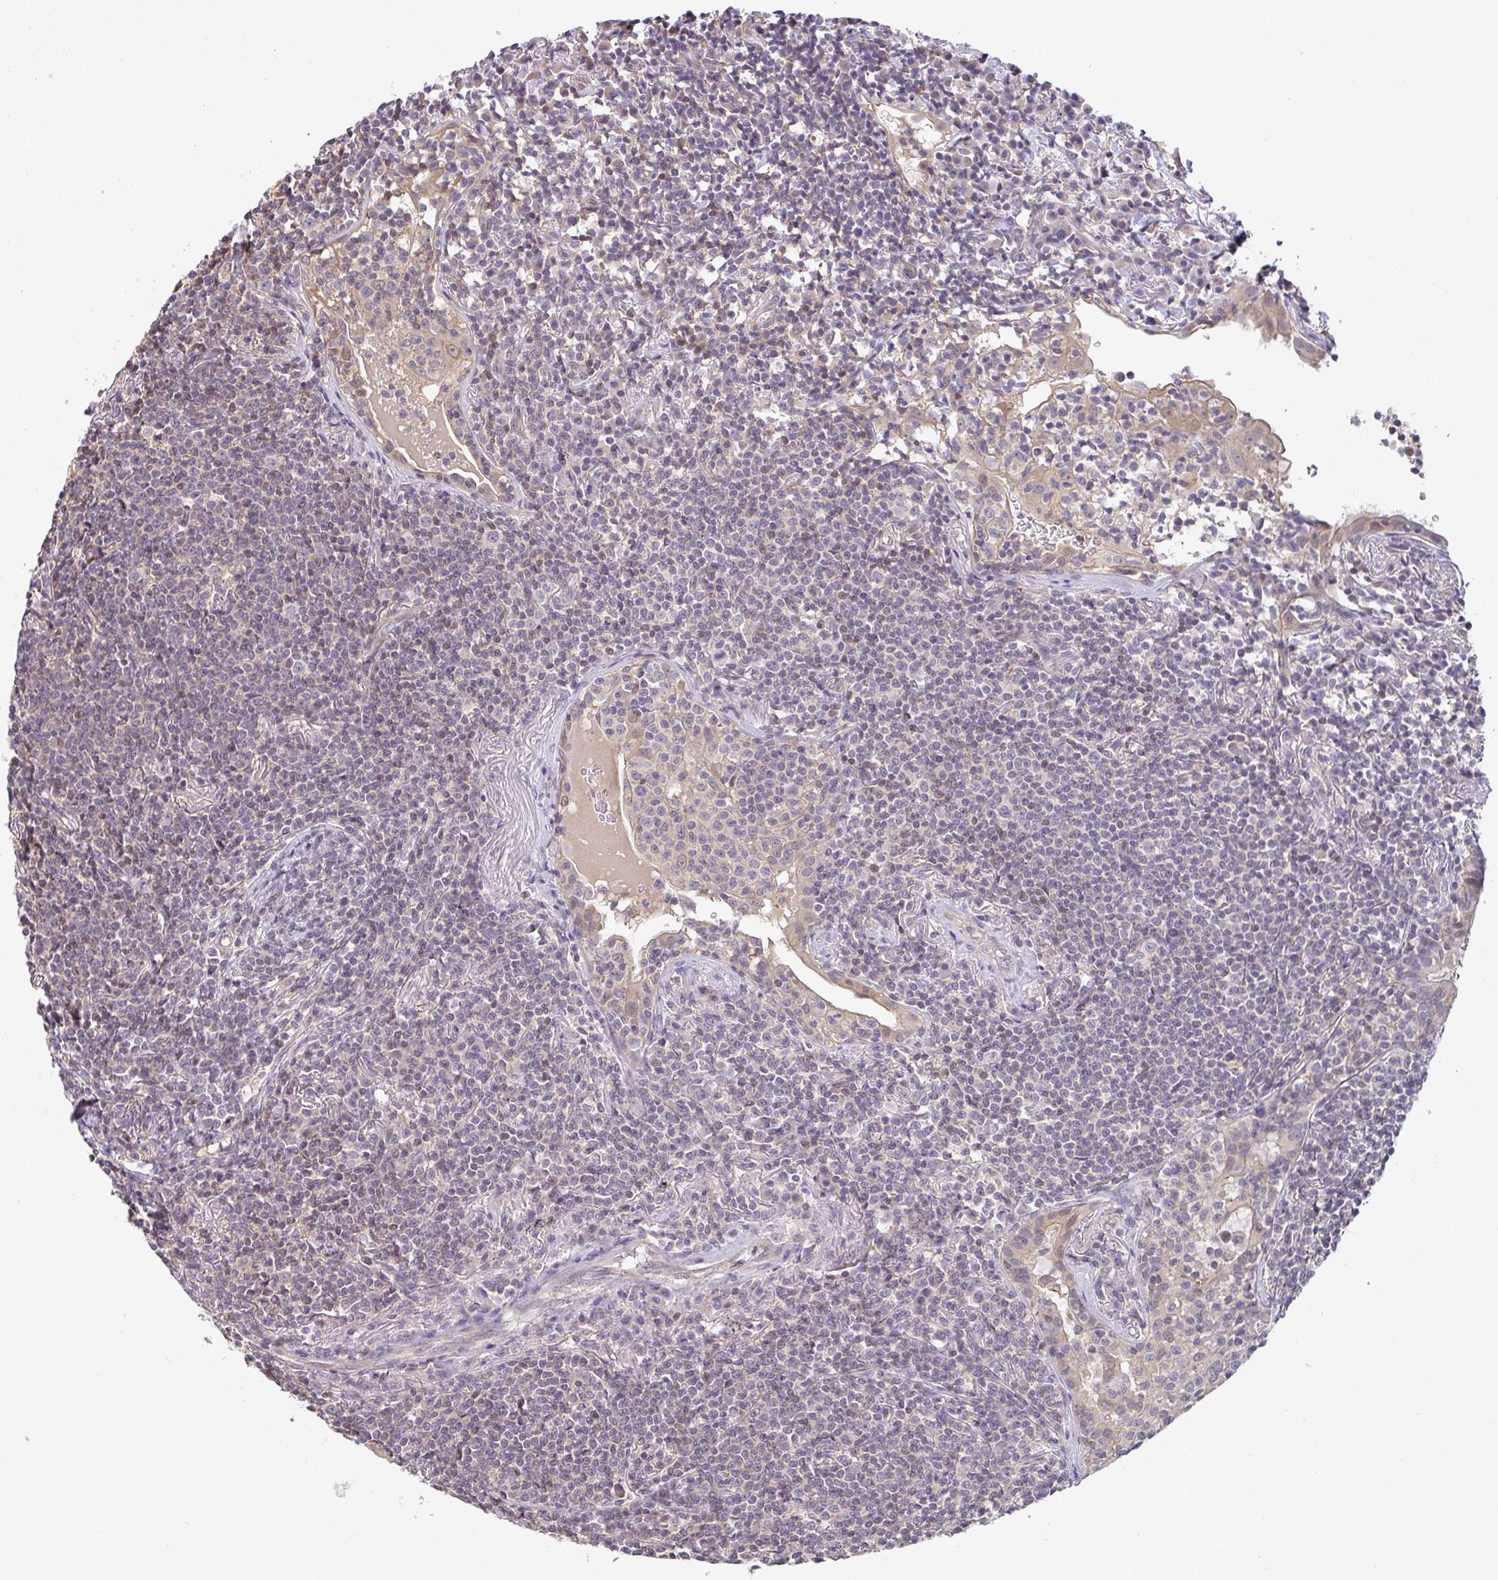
{"staining": {"intensity": "negative", "quantity": "none", "location": "none"}, "tissue": "lymphoma", "cell_type": "Tumor cells", "image_type": "cancer", "snomed": [{"axis": "morphology", "description": "Malignant lymphoma, non-Hodgkin's type, Low grade"}, {"axis": "topography", "description": "Lung"}], "caption": "DAB (3,3'-diaminobenzidine) immunohistochemical staining of human lymphoma exhibits no significant expression in tumor cells.", "gene": "GSDMB", "patient": {"sex": "female", "age": 71}}